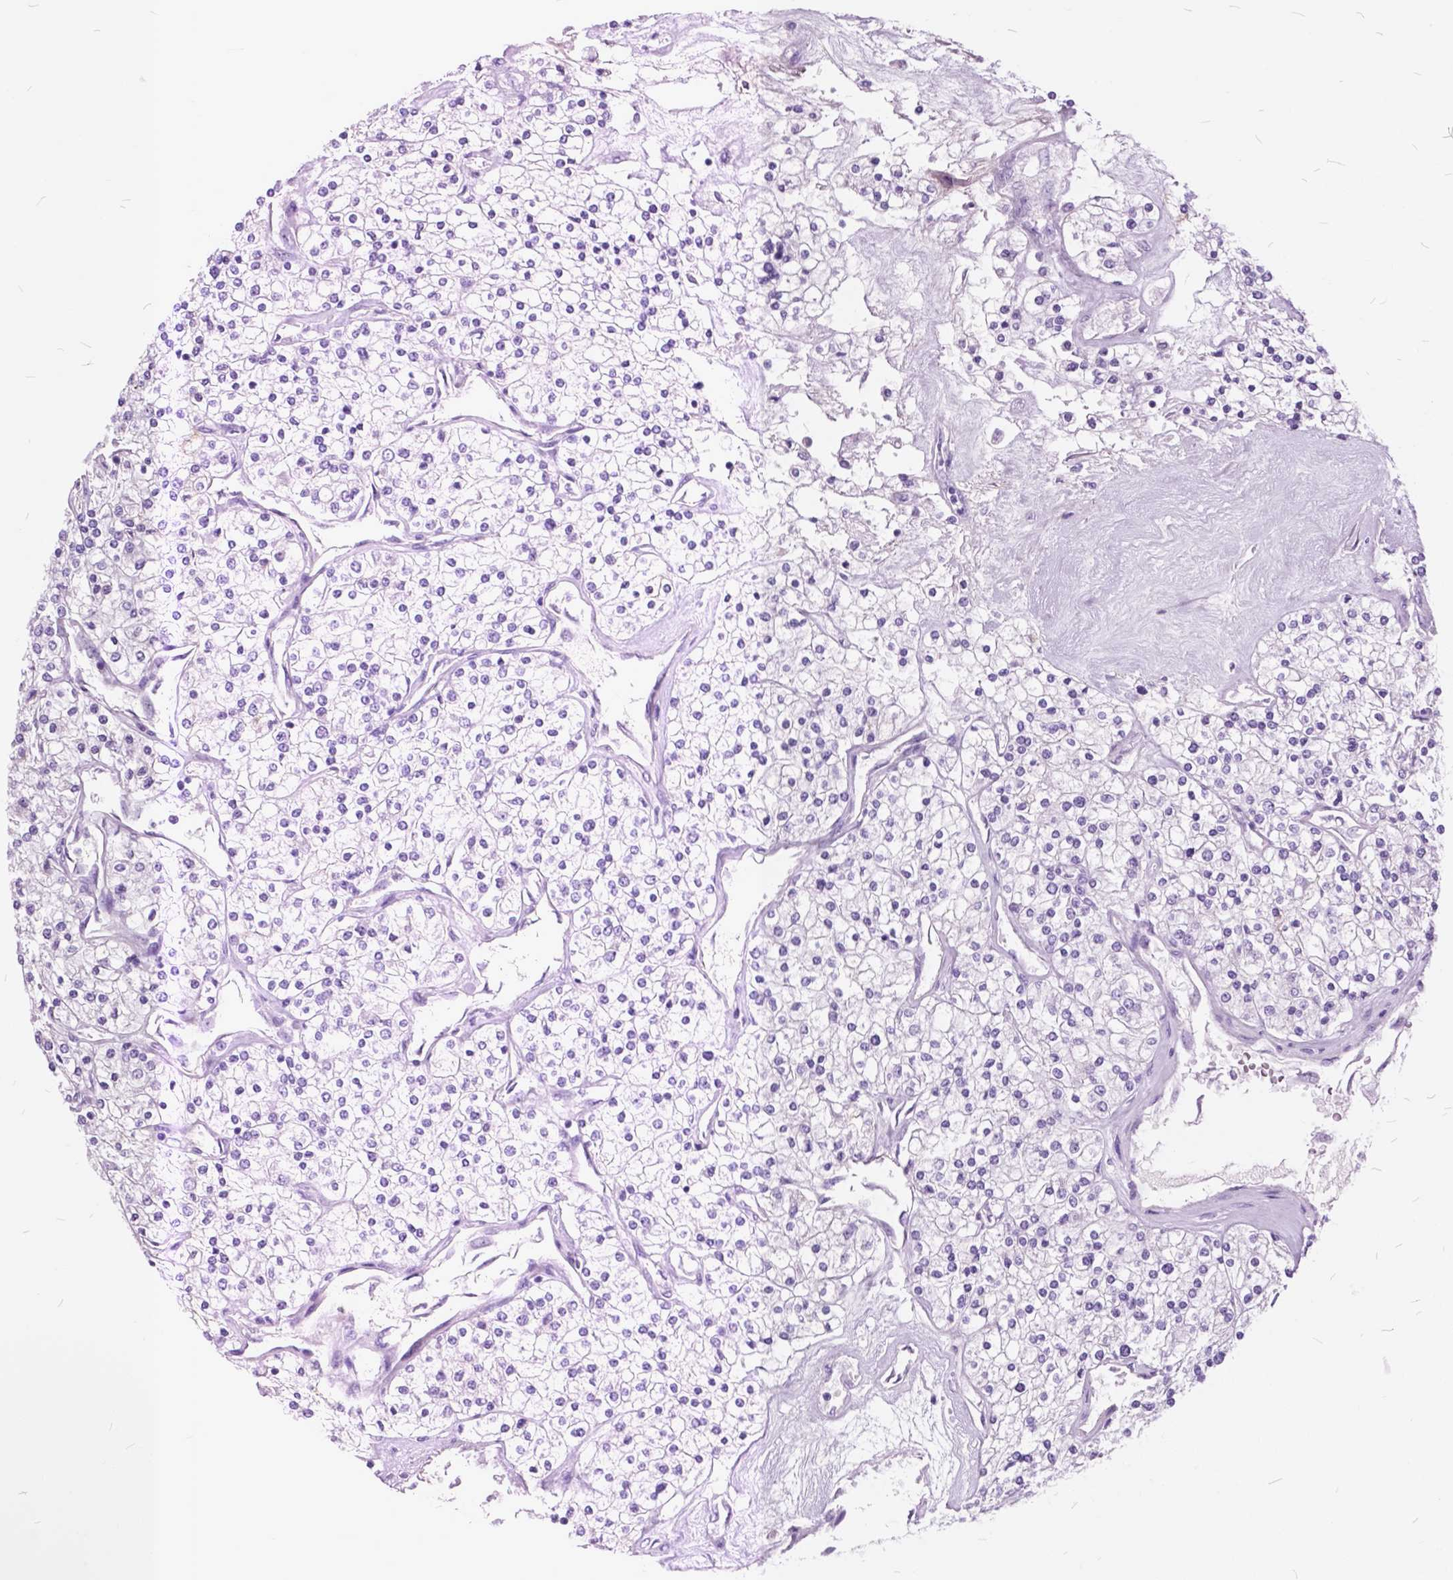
{"staining": {"intensity": "negative", "quantity": "none", "location": "none"}, "tissue": "renal cancer", "cell_type": "Tumor cells", "image_type": "cancer", "snomed": [{"axis": "morphology", "description": "Adenocarcinoma, NOS"}, {"axis": "topography", "description": "Kidney"}], "caption": "High magnification brightfield microscopy of renal cancer (adenocarcinoma) stained with DAB (3,3'-diaminobenzidine) (brown) and counterstained with hematoxylin (blue): tumor cells show no significant expression.", "gene": "GDF9", "patient": {"sex": "male", "age": 80}}